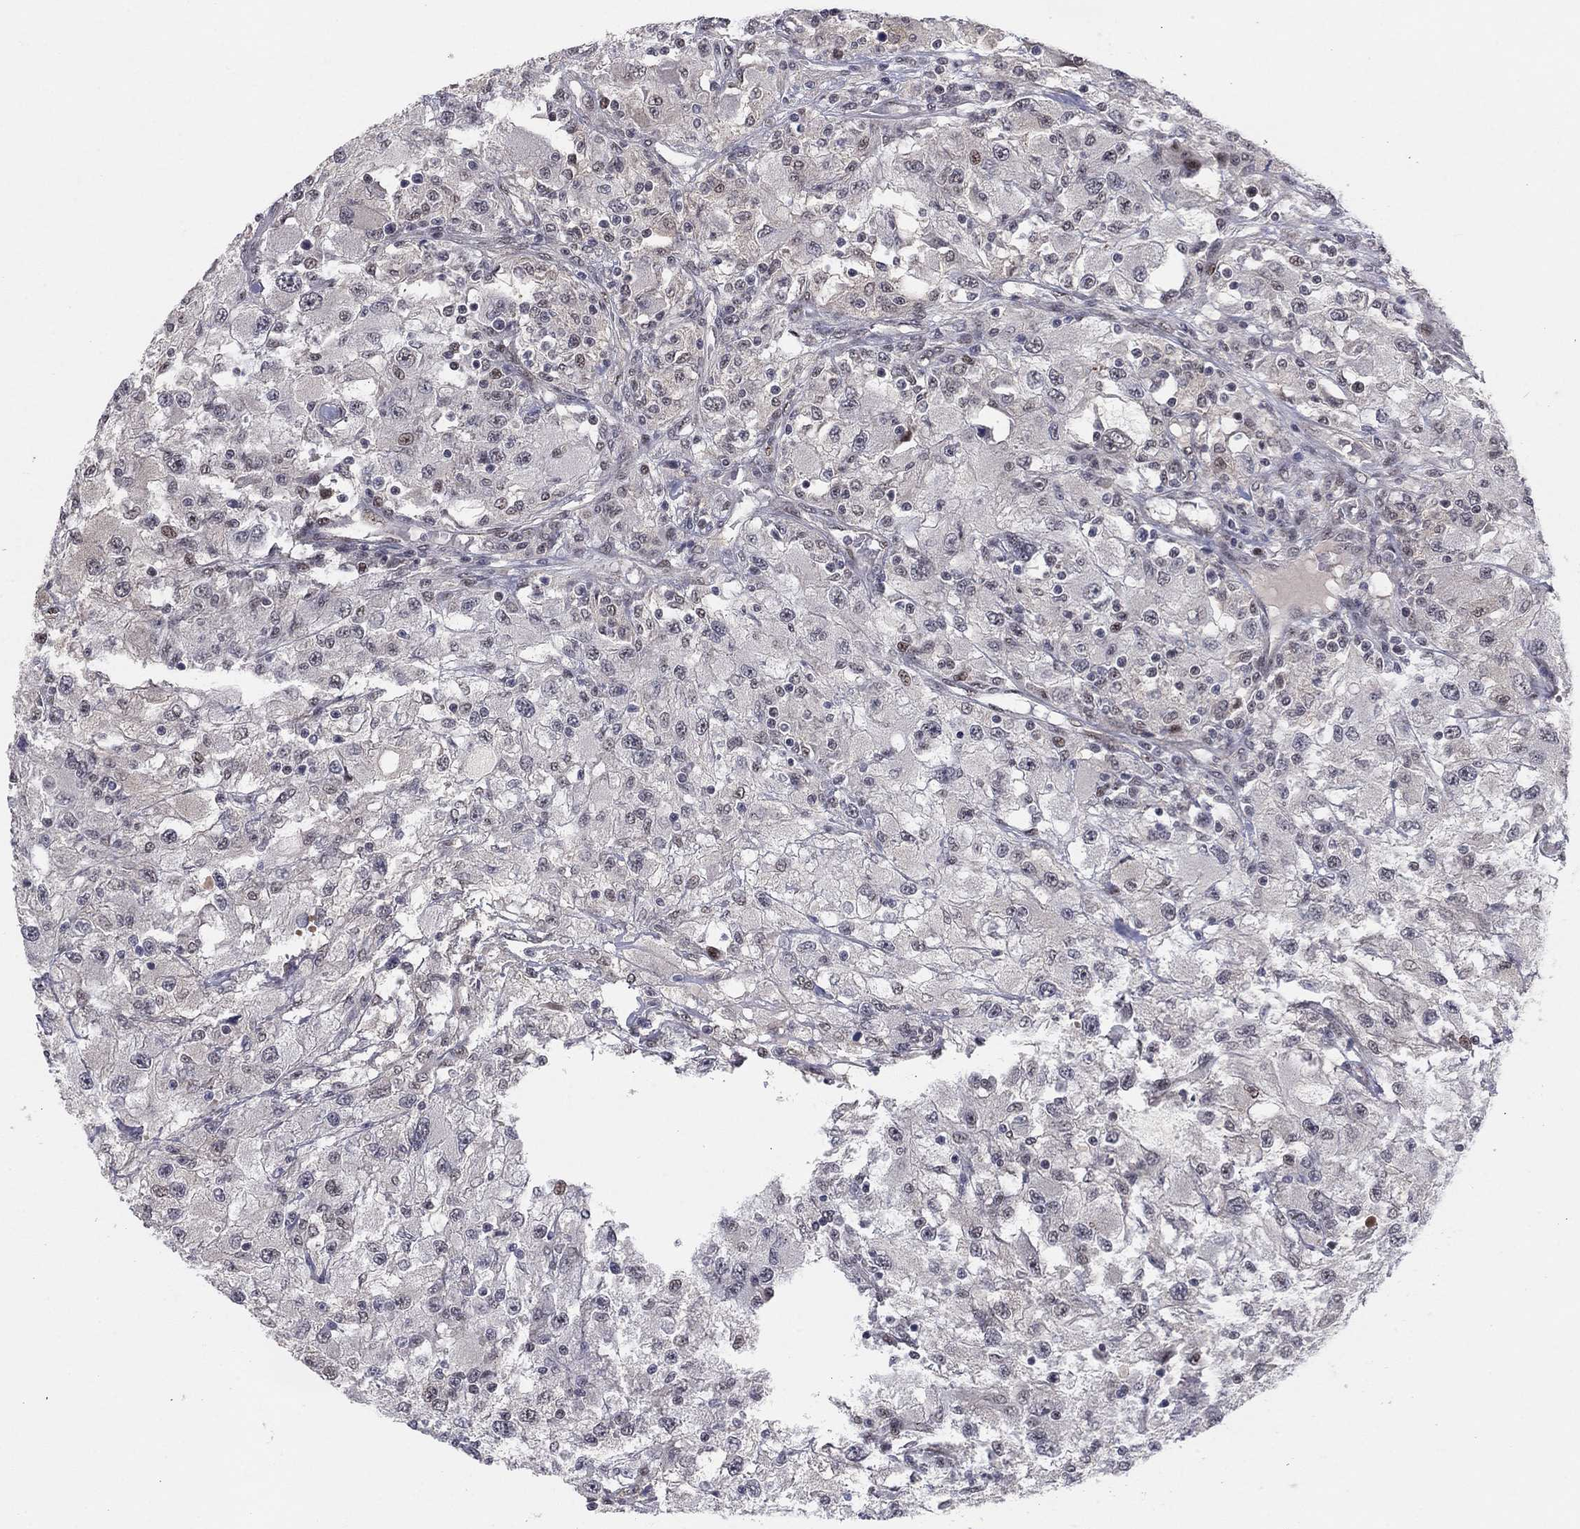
{"staining": {"intensity": "negative", "quantity": "none", "location": "none"}, "tissue": "renal cancer", "cell_type": "Tumor cells", "image_type": "cancer", "snomed": [{"axis": "morphology", "description": "Adenocarcinoma, NOS"}, {"axis": "topography", "description": "Kidney"}], "caption": "This is a micrograph of immunohistochemistry (IHC) staining of renal adenocarcinoma, which shows no positivity in tumor cells.", "gene": "ZNF395", "patient": {"sex": "female", "age": 67}}